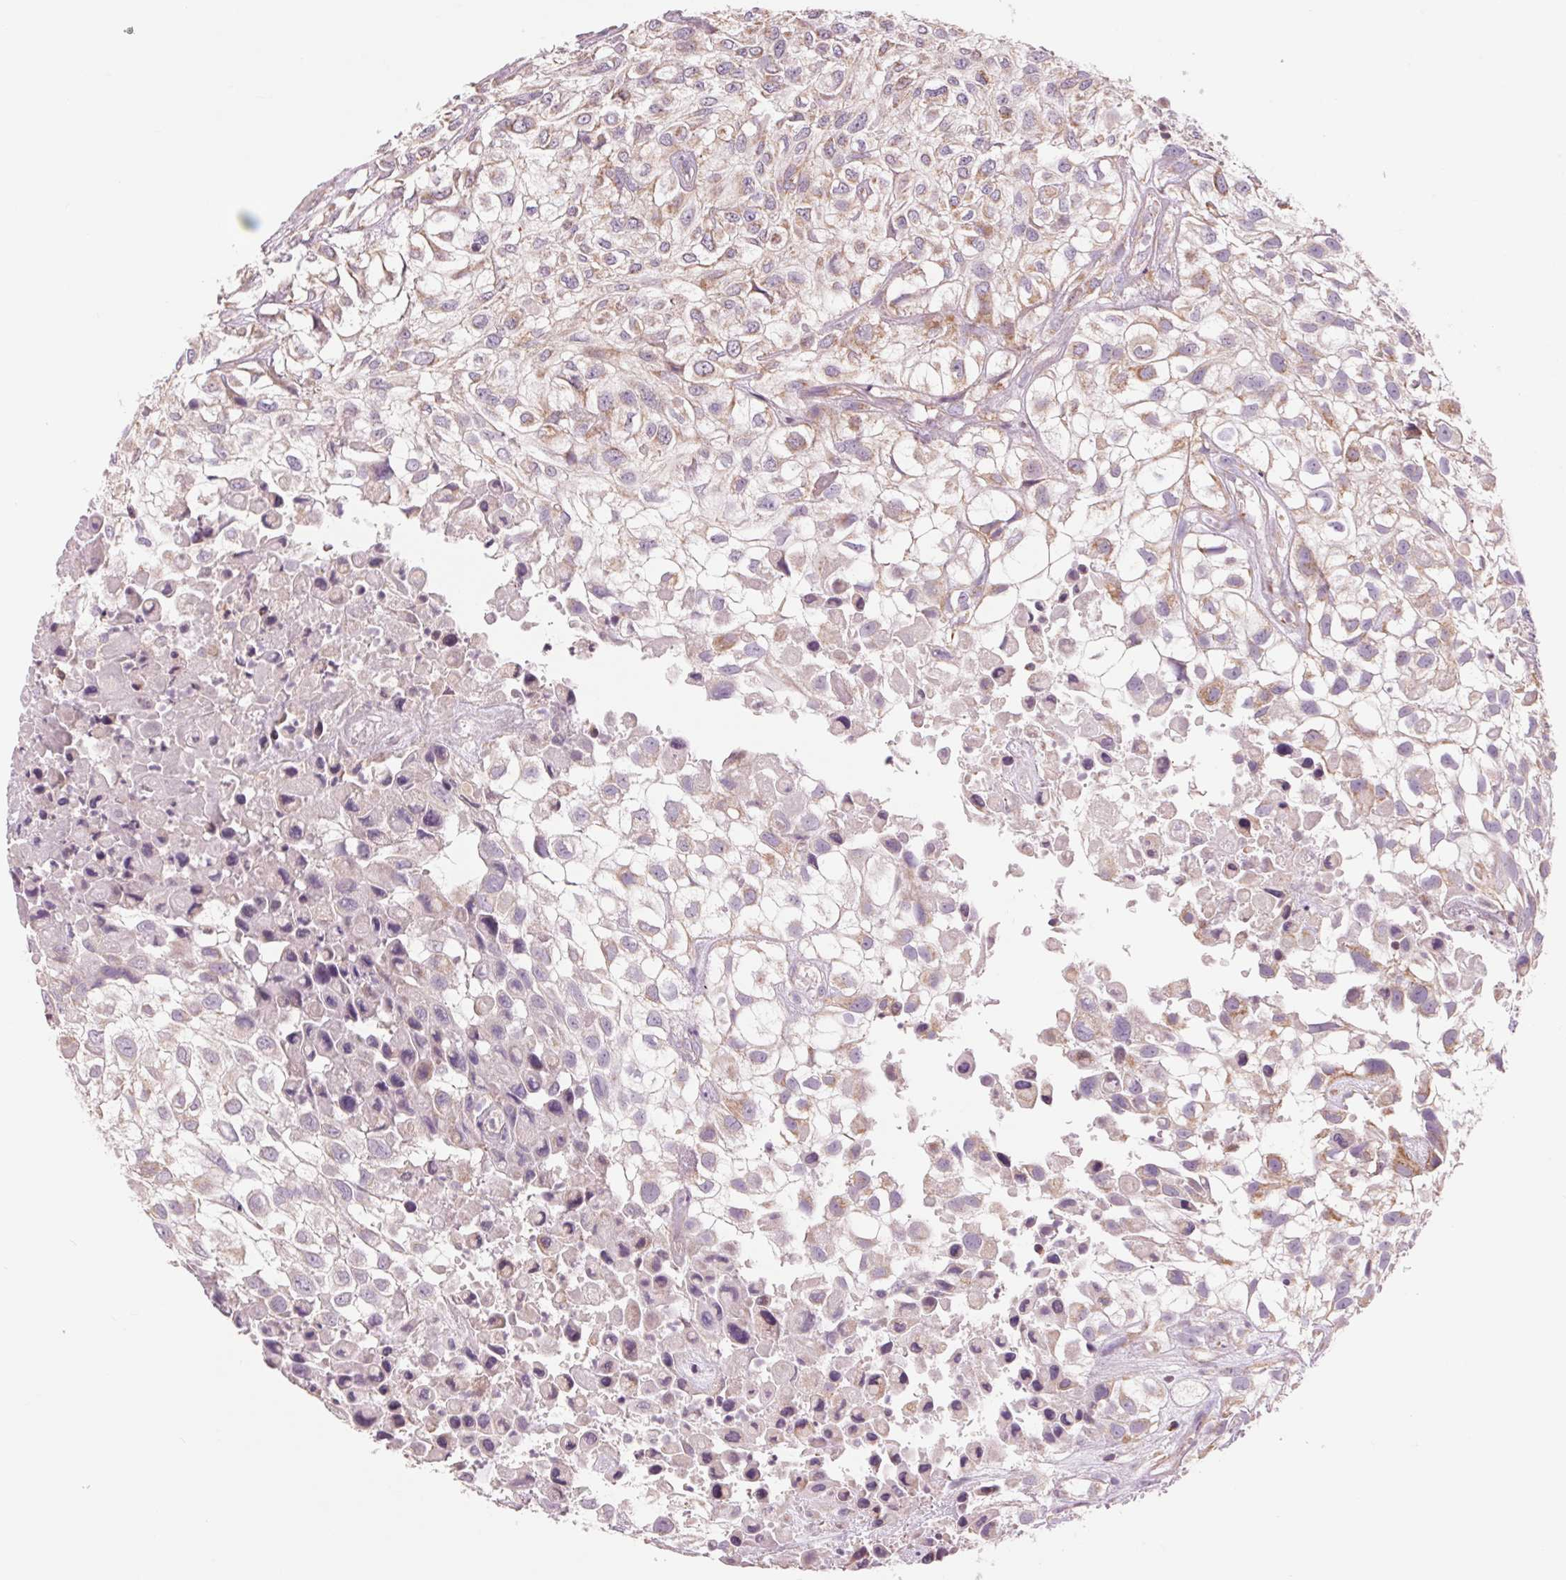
{"staining": {"intensity": "weak", "quantity": ">75%", "location": "cytoplasmic/membranous"}, "tissue": "urothelial cancer", "cell_type": "Tumor cells", "image_type": "cancer", "snomed": [{"axis": "morphology", "description": "Urothelial carcinoma, High grade"}, {"axis": "topography", "description": "Urinary bladder"}], "caption": "The photomicrograph demonstrates immunohistochemical staining of urothelial cancer. There is weak cytoplasmic/membranous expression is appreciated in approximately >75% of tumor cells.", "gene": "COX6A1", "patient": {"sex": "male", "age": 56}}